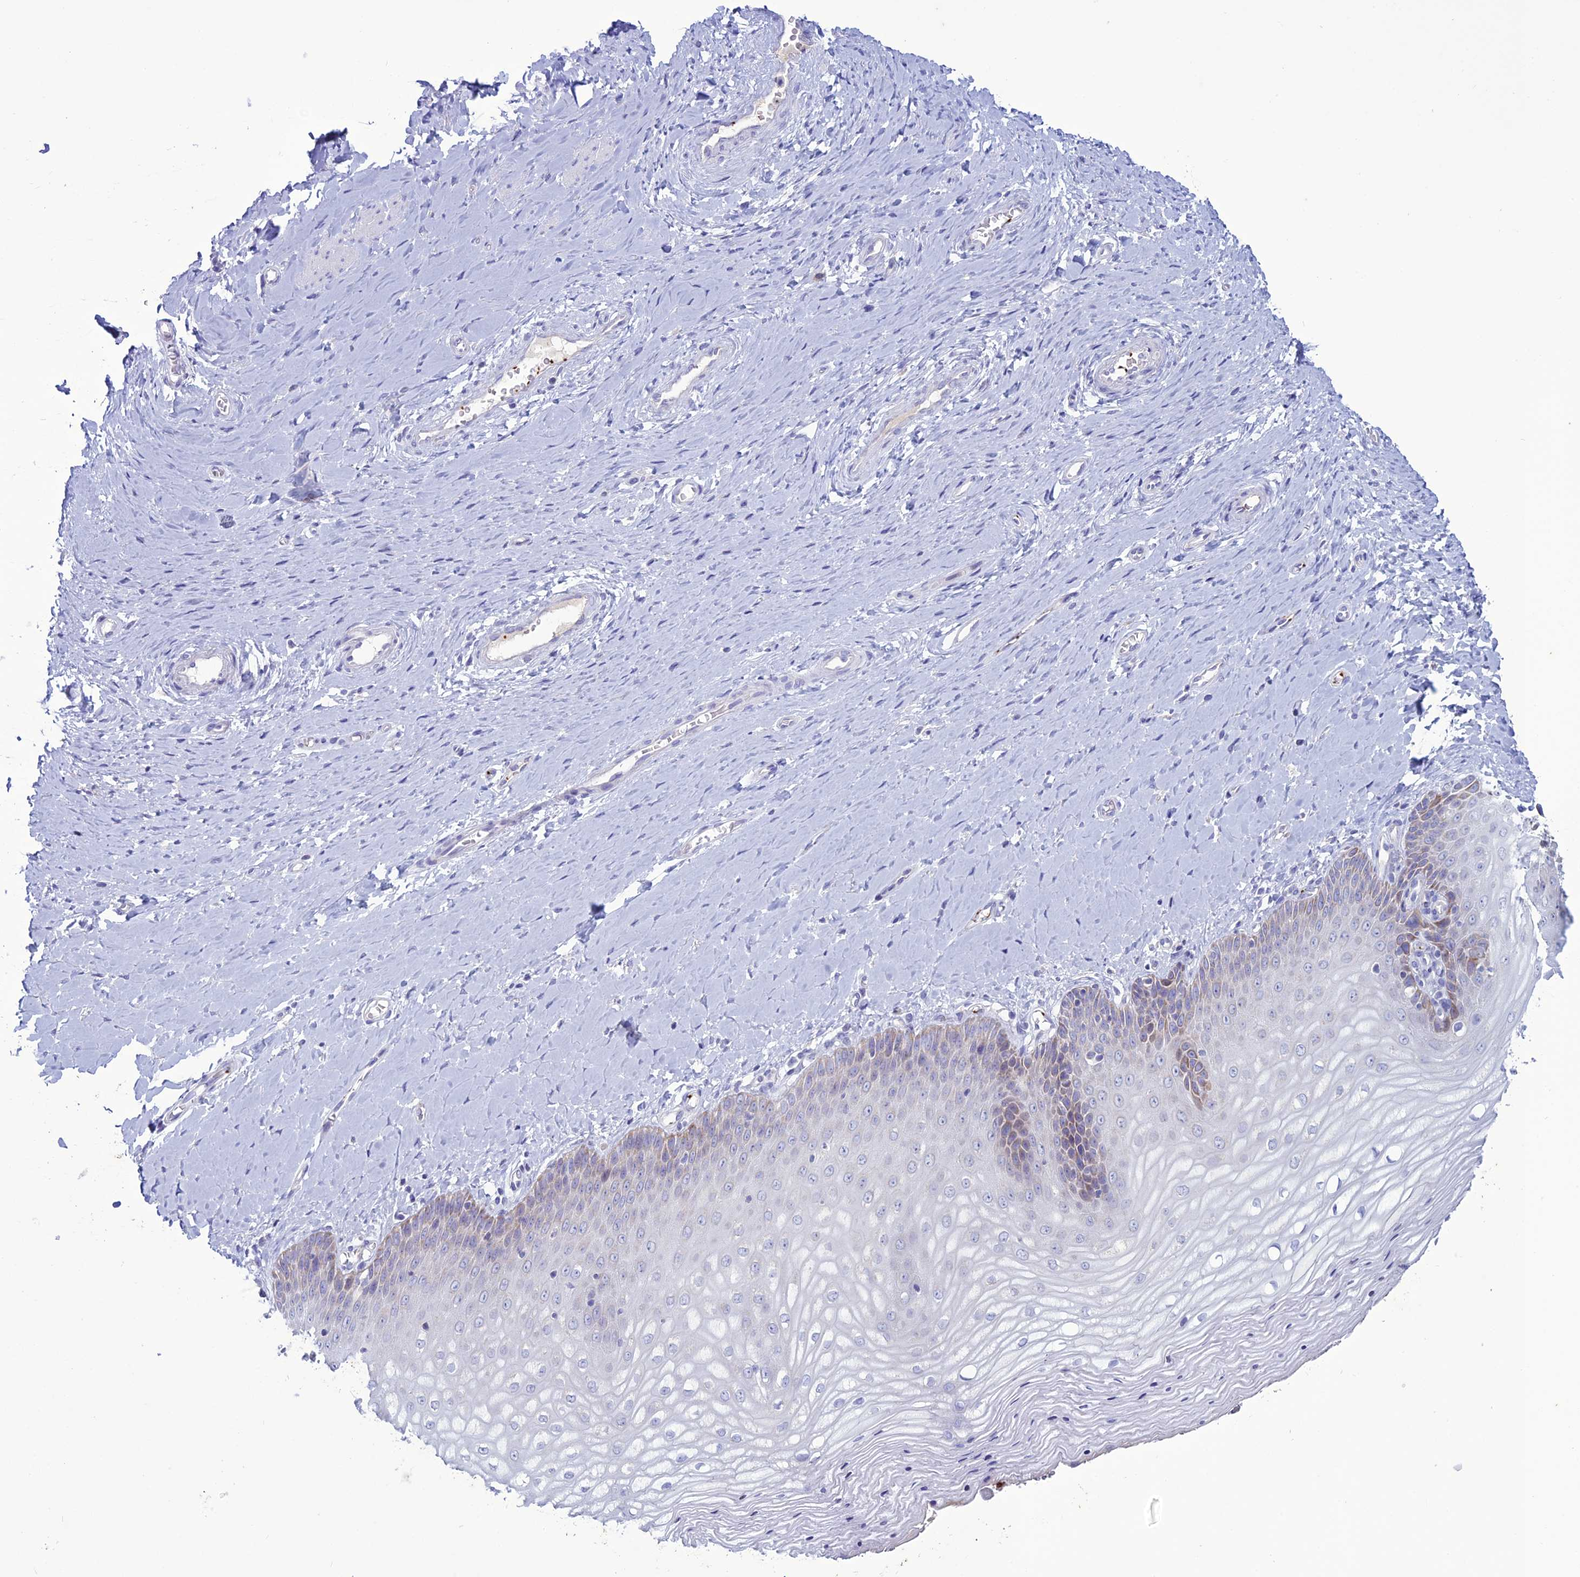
{"staining": {"intensity": "weak", "quantity": "<25%", "location": "cytoplasmic/membranous"}, "tissue": "vagina", "cell_type": "Squamous epithelial cells", "image_type": "normal", "snomed": [{"axis": "morphology", "description": "Normal tissue, NOS"}, {"axis": "topography", "description": "Vagina"}], "caption": "IHC image of normal vagina: human vagina stained with DAB (3,3'-diaminobenzidine) displays no significant protein positivity in squamous epithelial cells.", "gene": "C21orf140", "patient": {"sex": "female", "age": 65}}